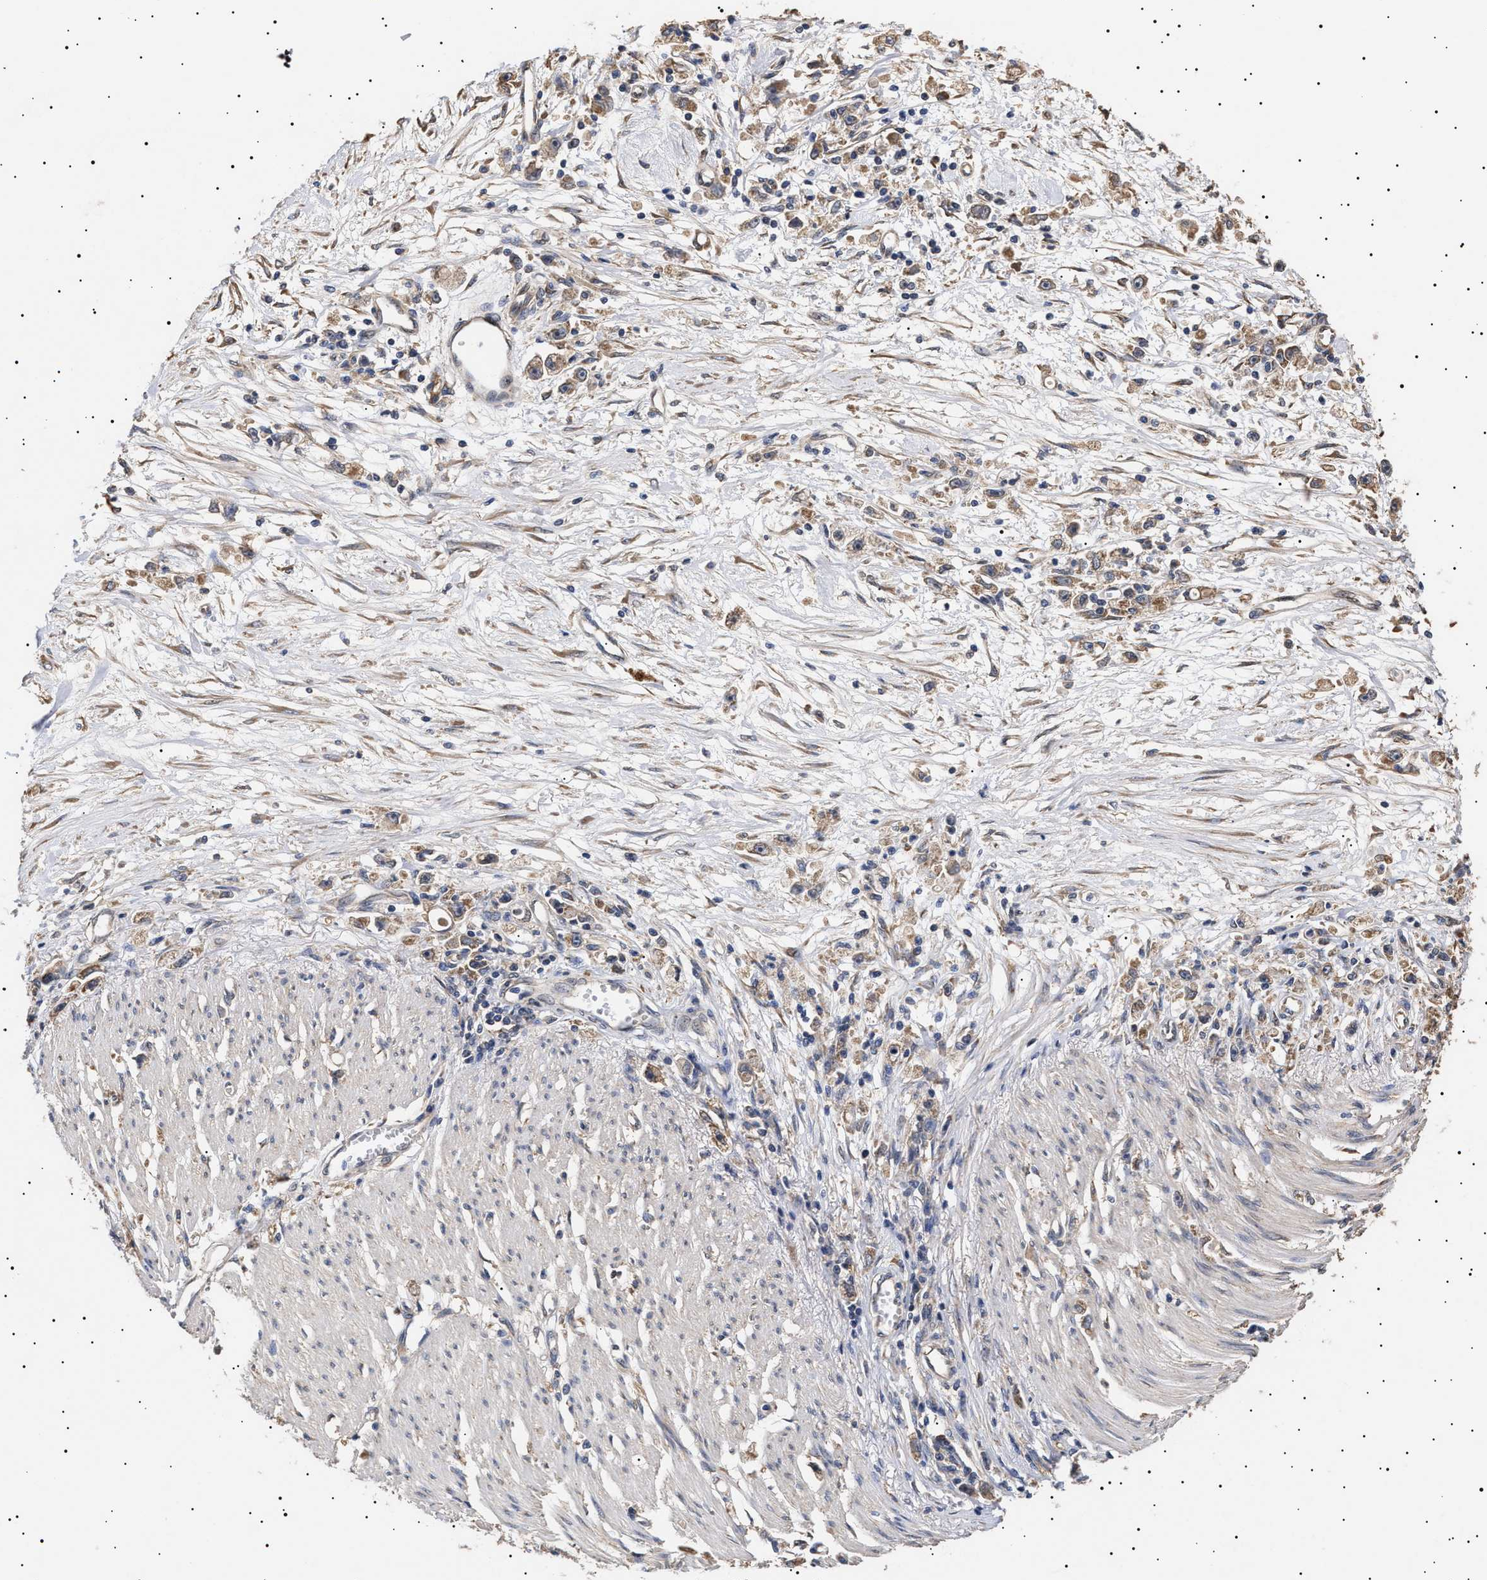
{"staining": {"intensity": "moderate", "quantity": ">75%", "location": "cytoplasmic/membranous"}, "tissue": "stomach cancer", "cell_type": "Tumor cells", "image_type": "cancer", "snomed": [{"axis": "morphology", "description": "Adenocarcinoma, NOS"}, {"axis": "topography", "description": "Stomach"}], "caption": "Human stomach cancer (adenocarcinoma) stained with a protein marker displays moderate staining in tumor cells.", "gene": "KRBA1", "patient": {"sex": "female", "age": 59}}